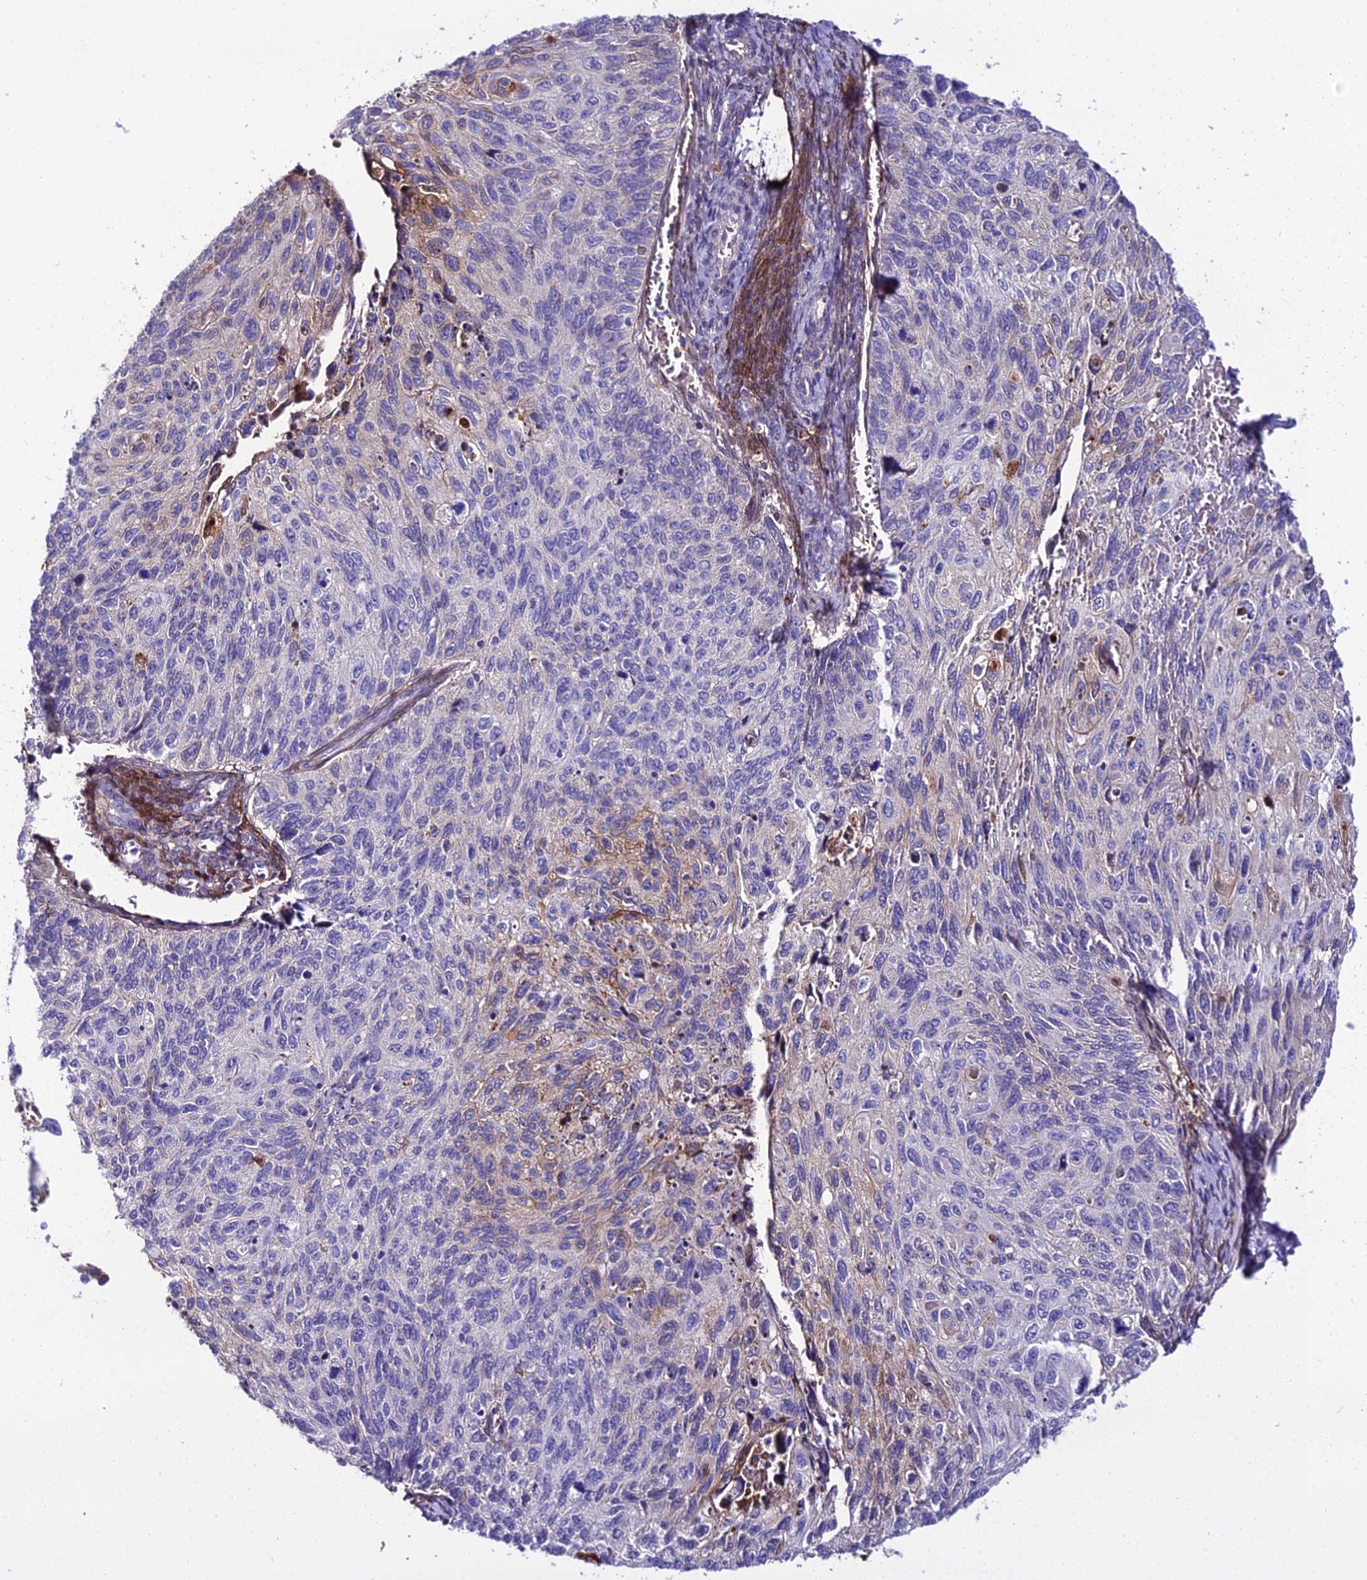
{"staining": {"intensity": "negative", "quantity": "none", "location": "none"}, "tissue": "cervical cancer", "cell_type": "Tumor cells", "image_type": "cancer", "snomed": [{"axis": "morphology", "description": "Squamous cell carcinoma, NOS"}, {"axis": "topography", "description": "Cervix"}], "caption": "IHC histopathology image of neoplastic tissue: cervical cancer (squamous cell carcinoma) stained with DAB (3,3'-diaminobenzidine) displays no significant protein staining in tumor cells.", "gene": "MB21D2", "patient": {"sex": "female", "age": 70}}